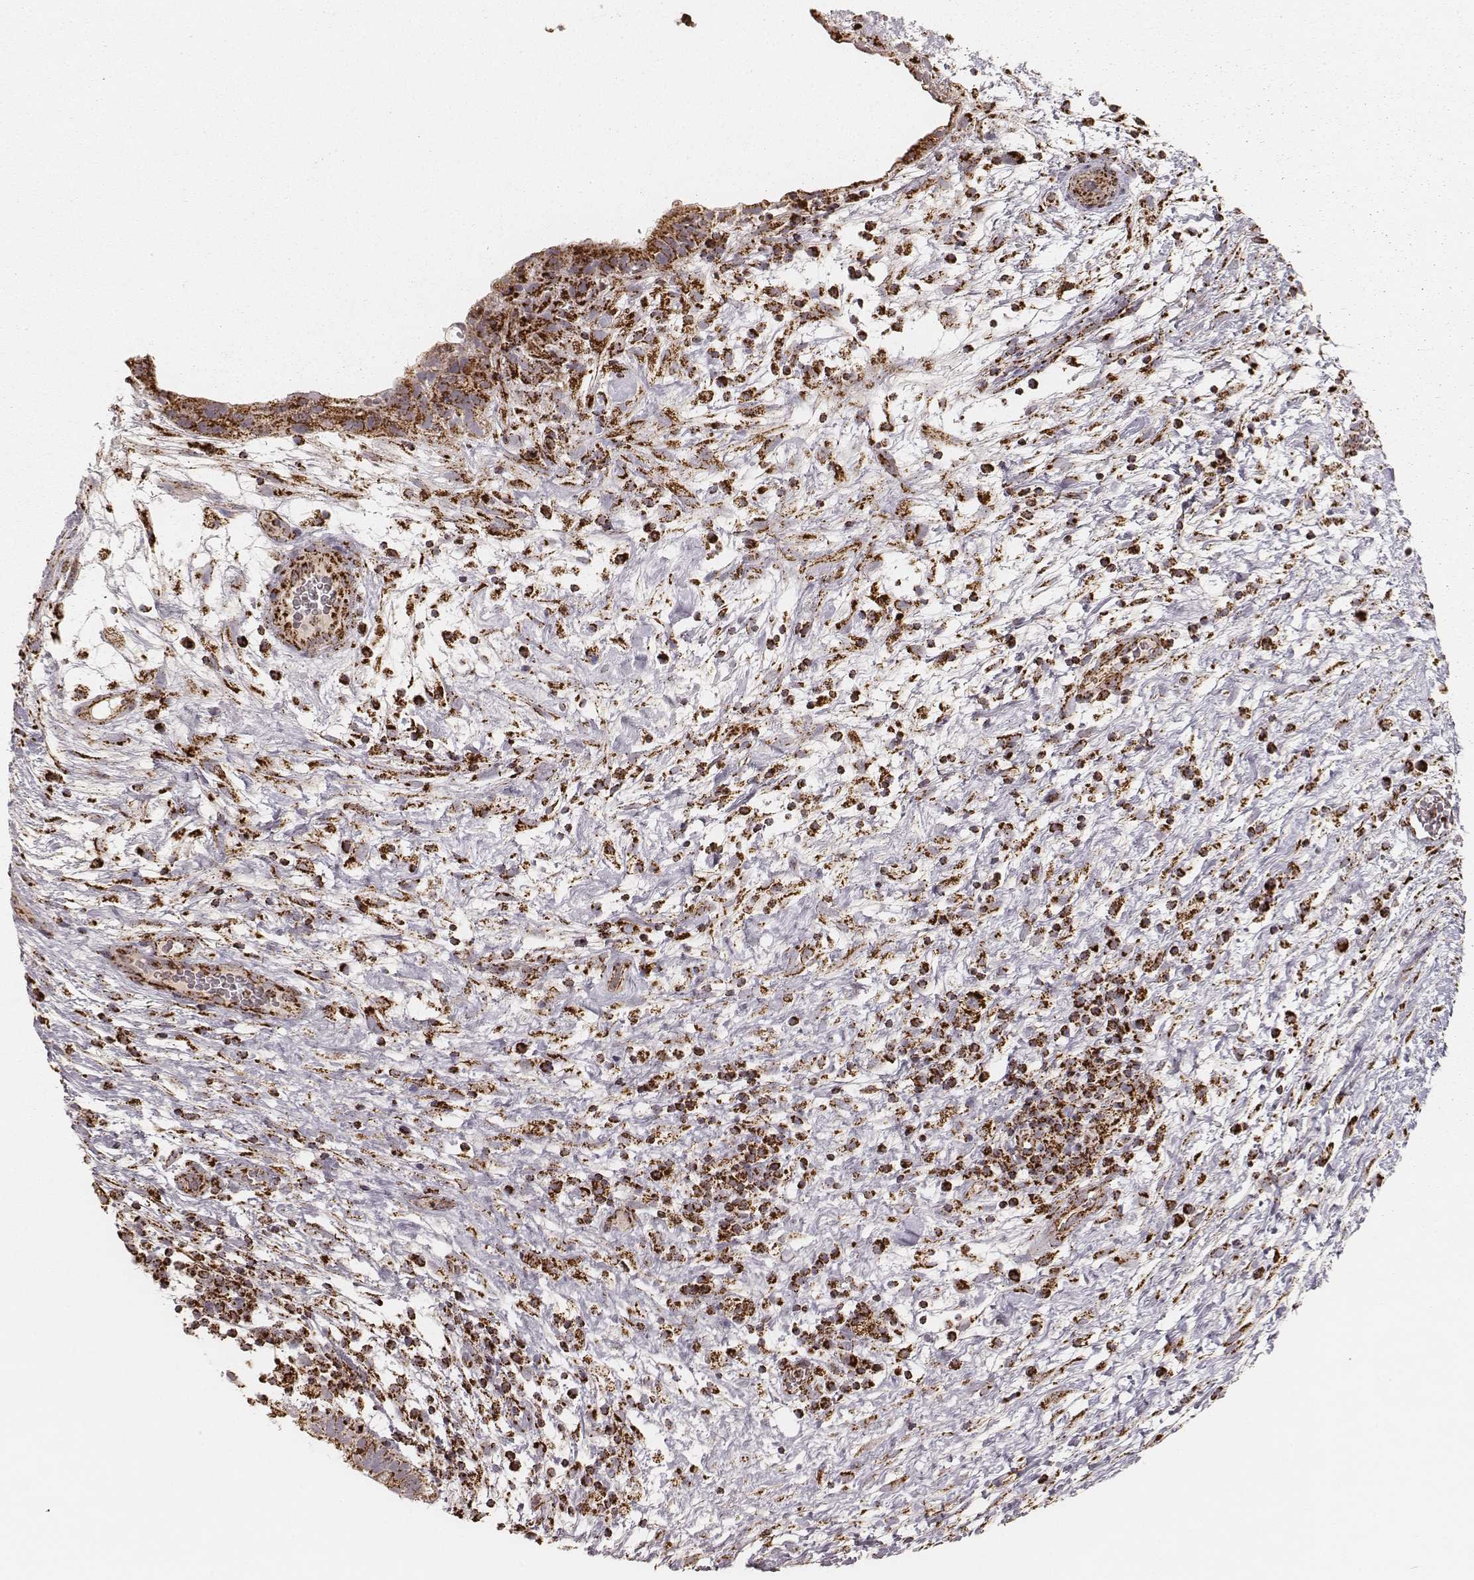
{"staining": {"intensity": "strong", "quantity": ">75%", "location": "cytoplasmic/membranous"}, "tissue": "testis cancer", "cell_type": "Tumor cells", "image_type": "cancer", "snomed": [{"axis": "morphology", "description": "Normal tissue, NOS"}, {"axis": "morphology", "description": "Carcinoma, Embryonal, NOS"}, {"axis": "topography", "description": "Testis"}], "caption": "An image of human embryonal carcinoma (testis) stained for a protein displays strong cytoplasmic/membranous brown staining in tumor cells. The protein of interest is stained brown, and the nuclei are stained in blue (DAB (3,3'-diaminobenzidine) IHC with brightfield microscopy, high magnification).", "gene": "CS", "patient": {"sex": "male", "age": 32}}